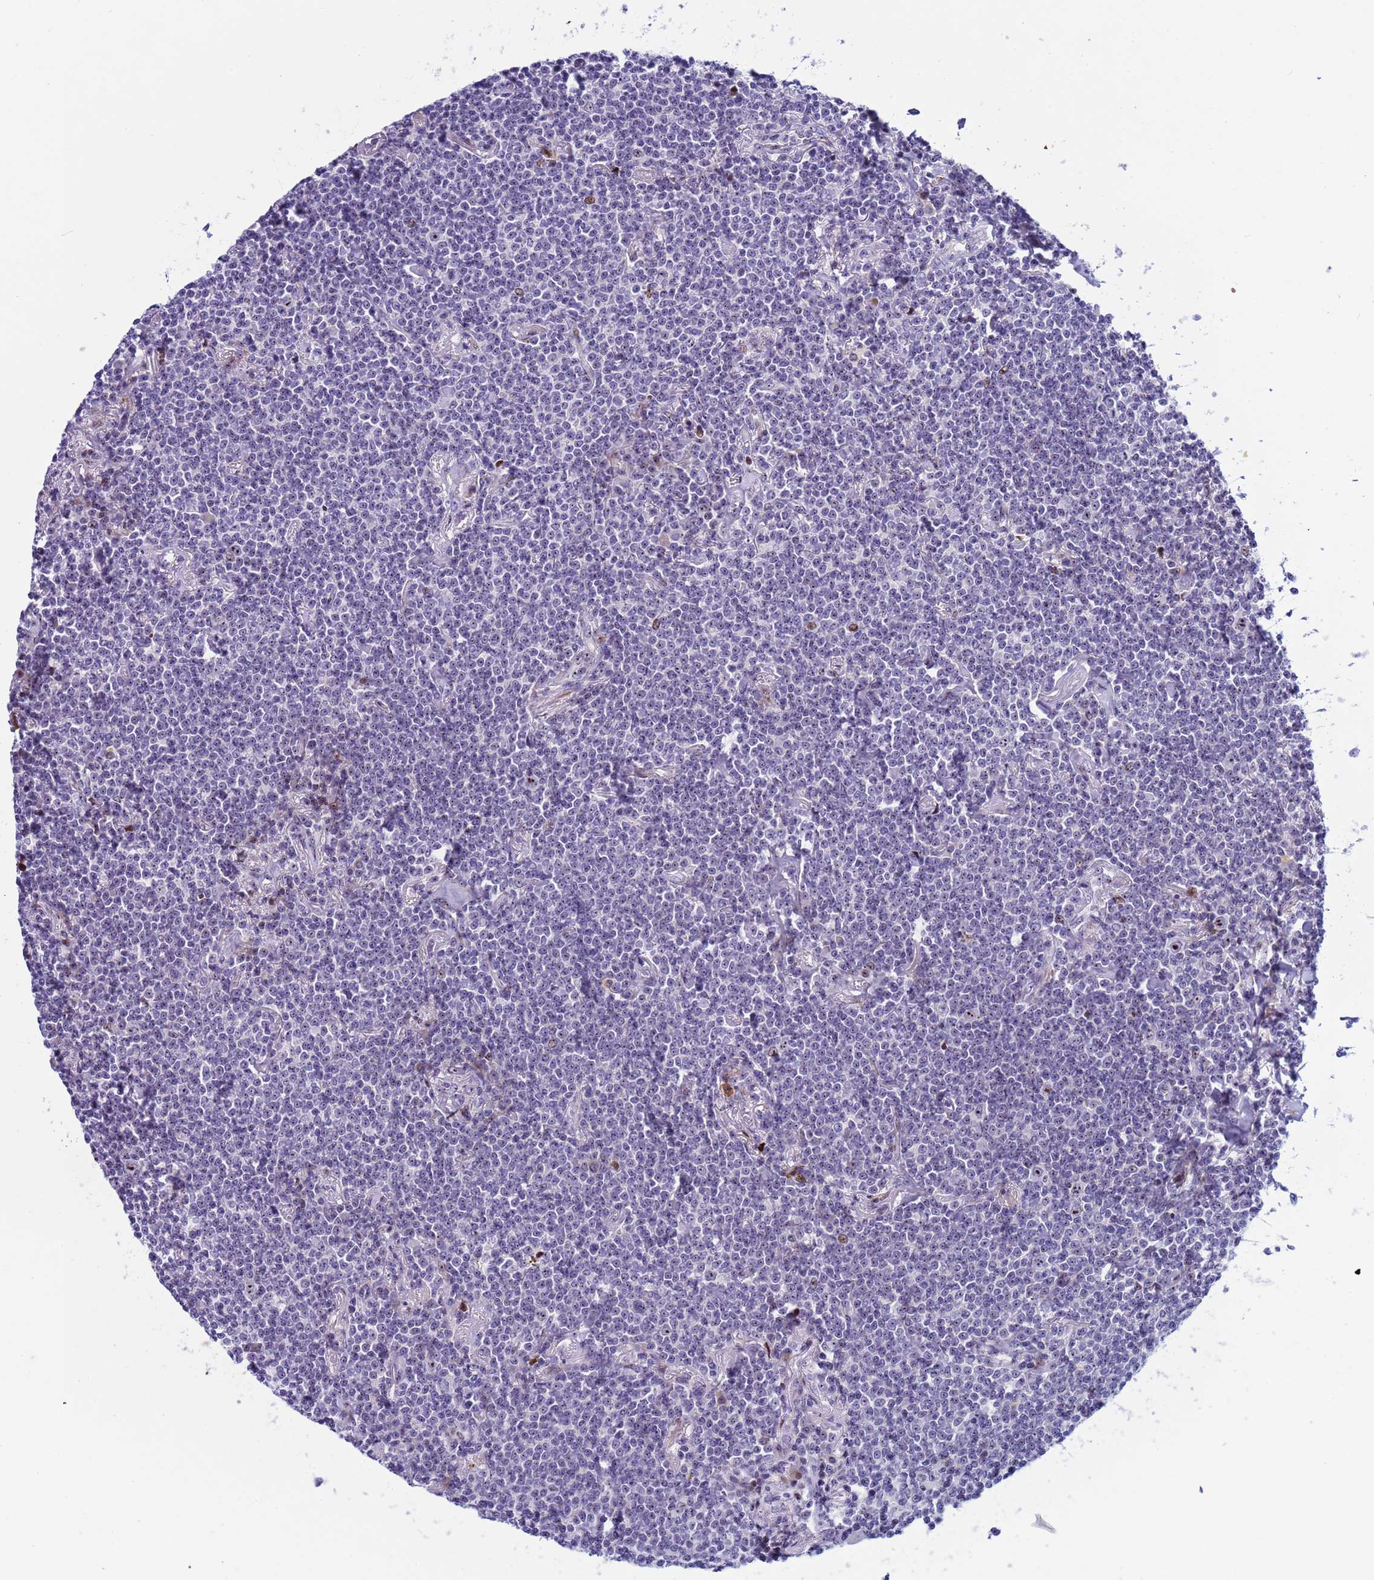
{"staining": {"intensity": "negative", "quantity": "none", "location": "none"}, "tissue": "lymphoma", "cell_type": "Tumor cells", "image_type": "cancer", "snomed": [{"axis": "morphology", "description": "Malignant lymphoma, non-Hodgkin's type, Low grade"}, {"axis": "topography", "description": "Lung"}], "caption": "Low-grade malignant lymphoma, non-Hodgkin's type was stained to show a protein in brown. There is no significant staining in tumor cells.", "gene": "POP5", "patient": {"sex": "female", "age": 71}}